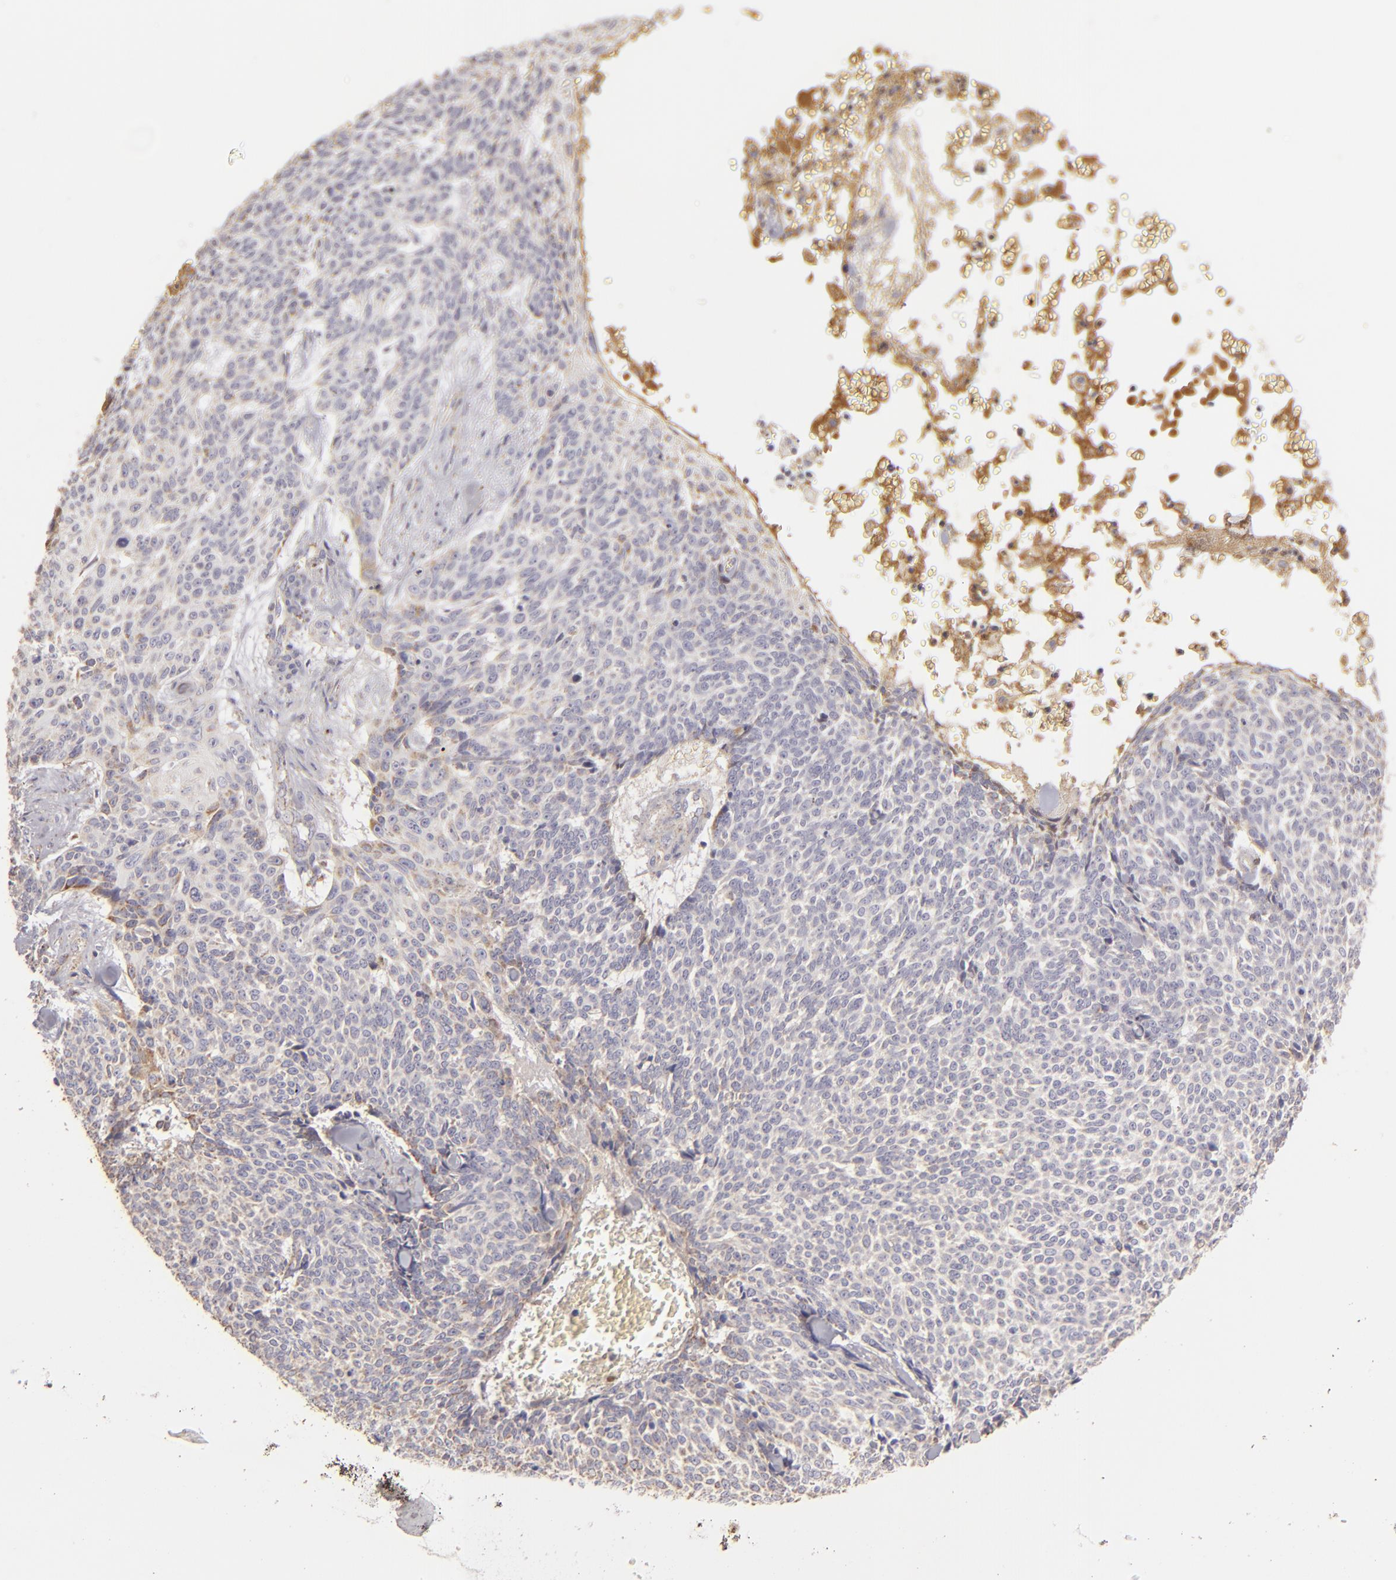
{"staining": {"intensity": "weak", "quantity": ">75%", "location": "cytoplasmic/membranous"}, "tissue": "skin cancer", "cell_type": "Tumor cells", "image_type": "cancer", "snomed": [{"axis": "morphology", "description": "Basal cell carcinoma"}, {"axis": "topography", "description": "Skin"}], "caption": "Immunohistochemical staining of human skin cancer (basal cell carcinoma) displays weak cytoplasmic/membranous protein expression in about >75% of tumor cells.", "gene": "CFB", "patient": {"sex": "female", "age": 89}}